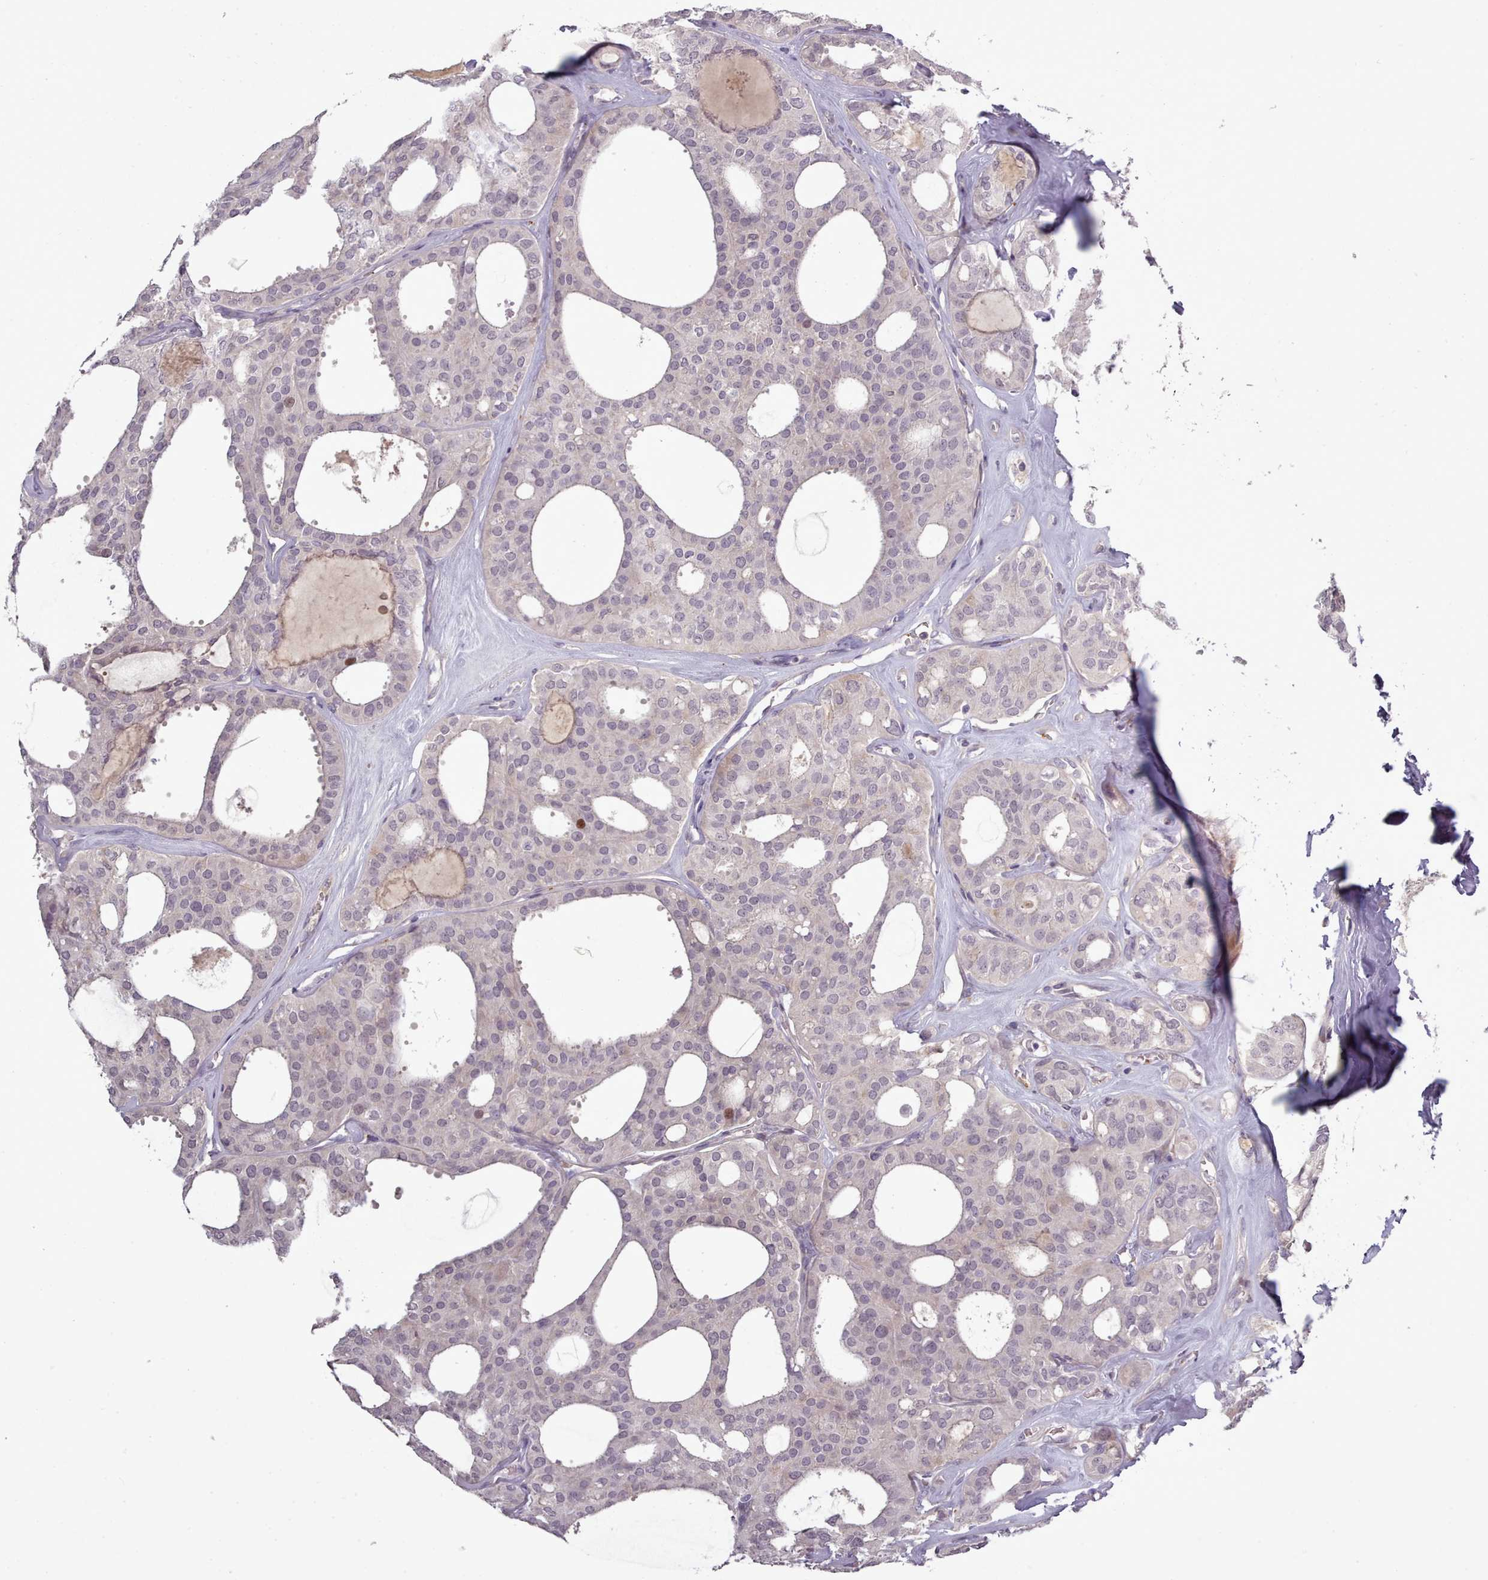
{"staining": {"intensity": "negative", "quantity": "none", "location": "none"}, "tissue": "thyroid cancer", "cell_type": "Tumor cells", "image_type": "cancer", "snomed": [{"axis": "morphology", "description": "Follicular adenoma carcinoma, NOS"}, {"axis": "topography", "description": "Thyroid gland"}], "caption": "Protein analysis of follicular adenoma carcinoma (thyroid) shows no significant expression in tumor cells.", "gene": "LEFTY2", "patient": {"sex": "male", "age": 75}}